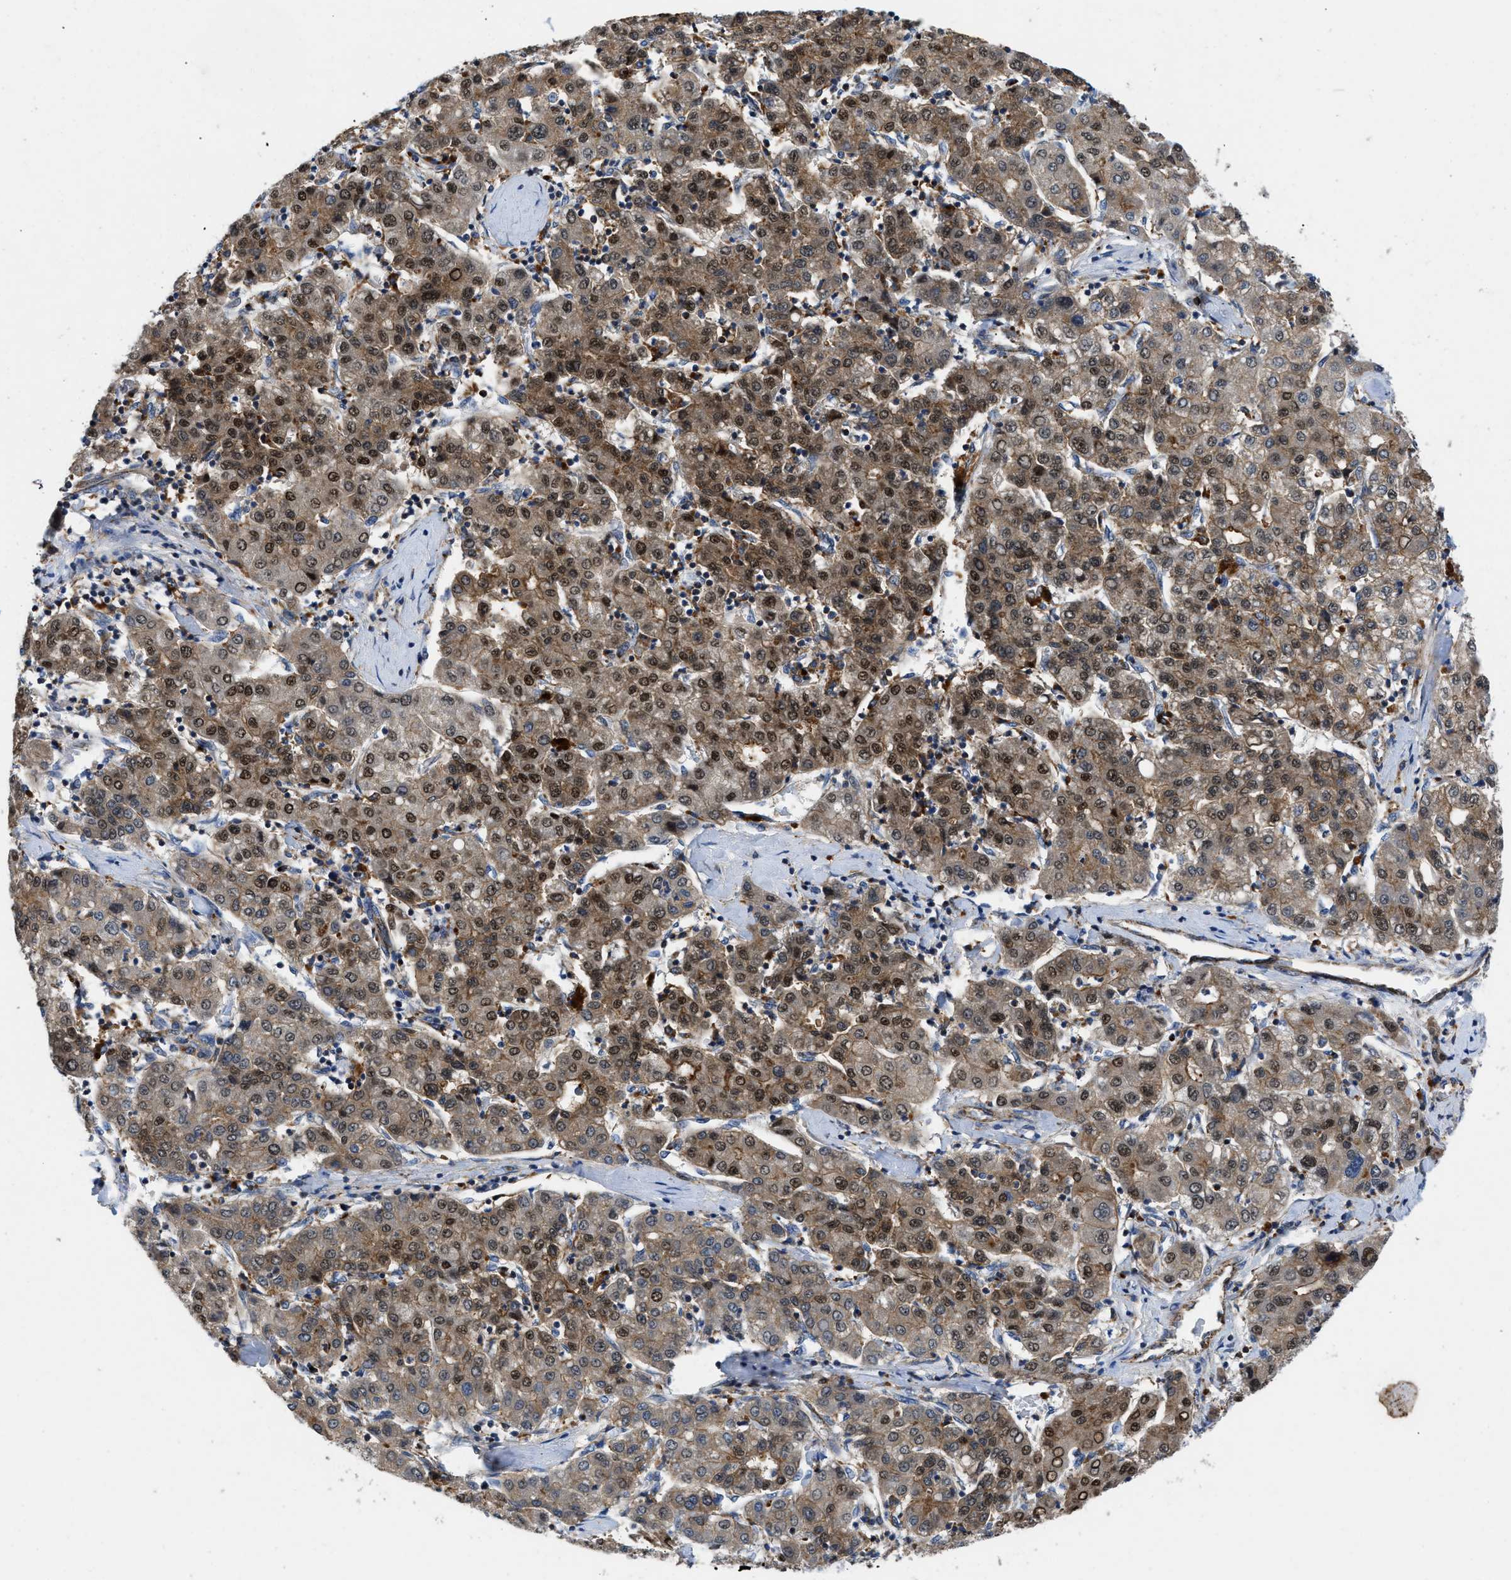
{"staining": {"intensity": "moderate", "quantity": ">75%", "location": "cytoplasmic/membranous,nuclear"}, "tissue": "liver cancer", "cell_type": "Tumor cells", "image_type": "cancer", "snomed": [{"axis": "morphology", "description": "Carcinoma, Hepatocellular, NOS"}, {"axis": "topography", "description": "Liver"}], "caption": "Tumor cells demonstrate medium levels of moderate cytoplasmic/membranous and nuclear positivity in approximately >75% of cells in human hepatocellular carcinoma (liver).", "gene": "ENPP4", "patient": {"sex": "male", "age": 65}}